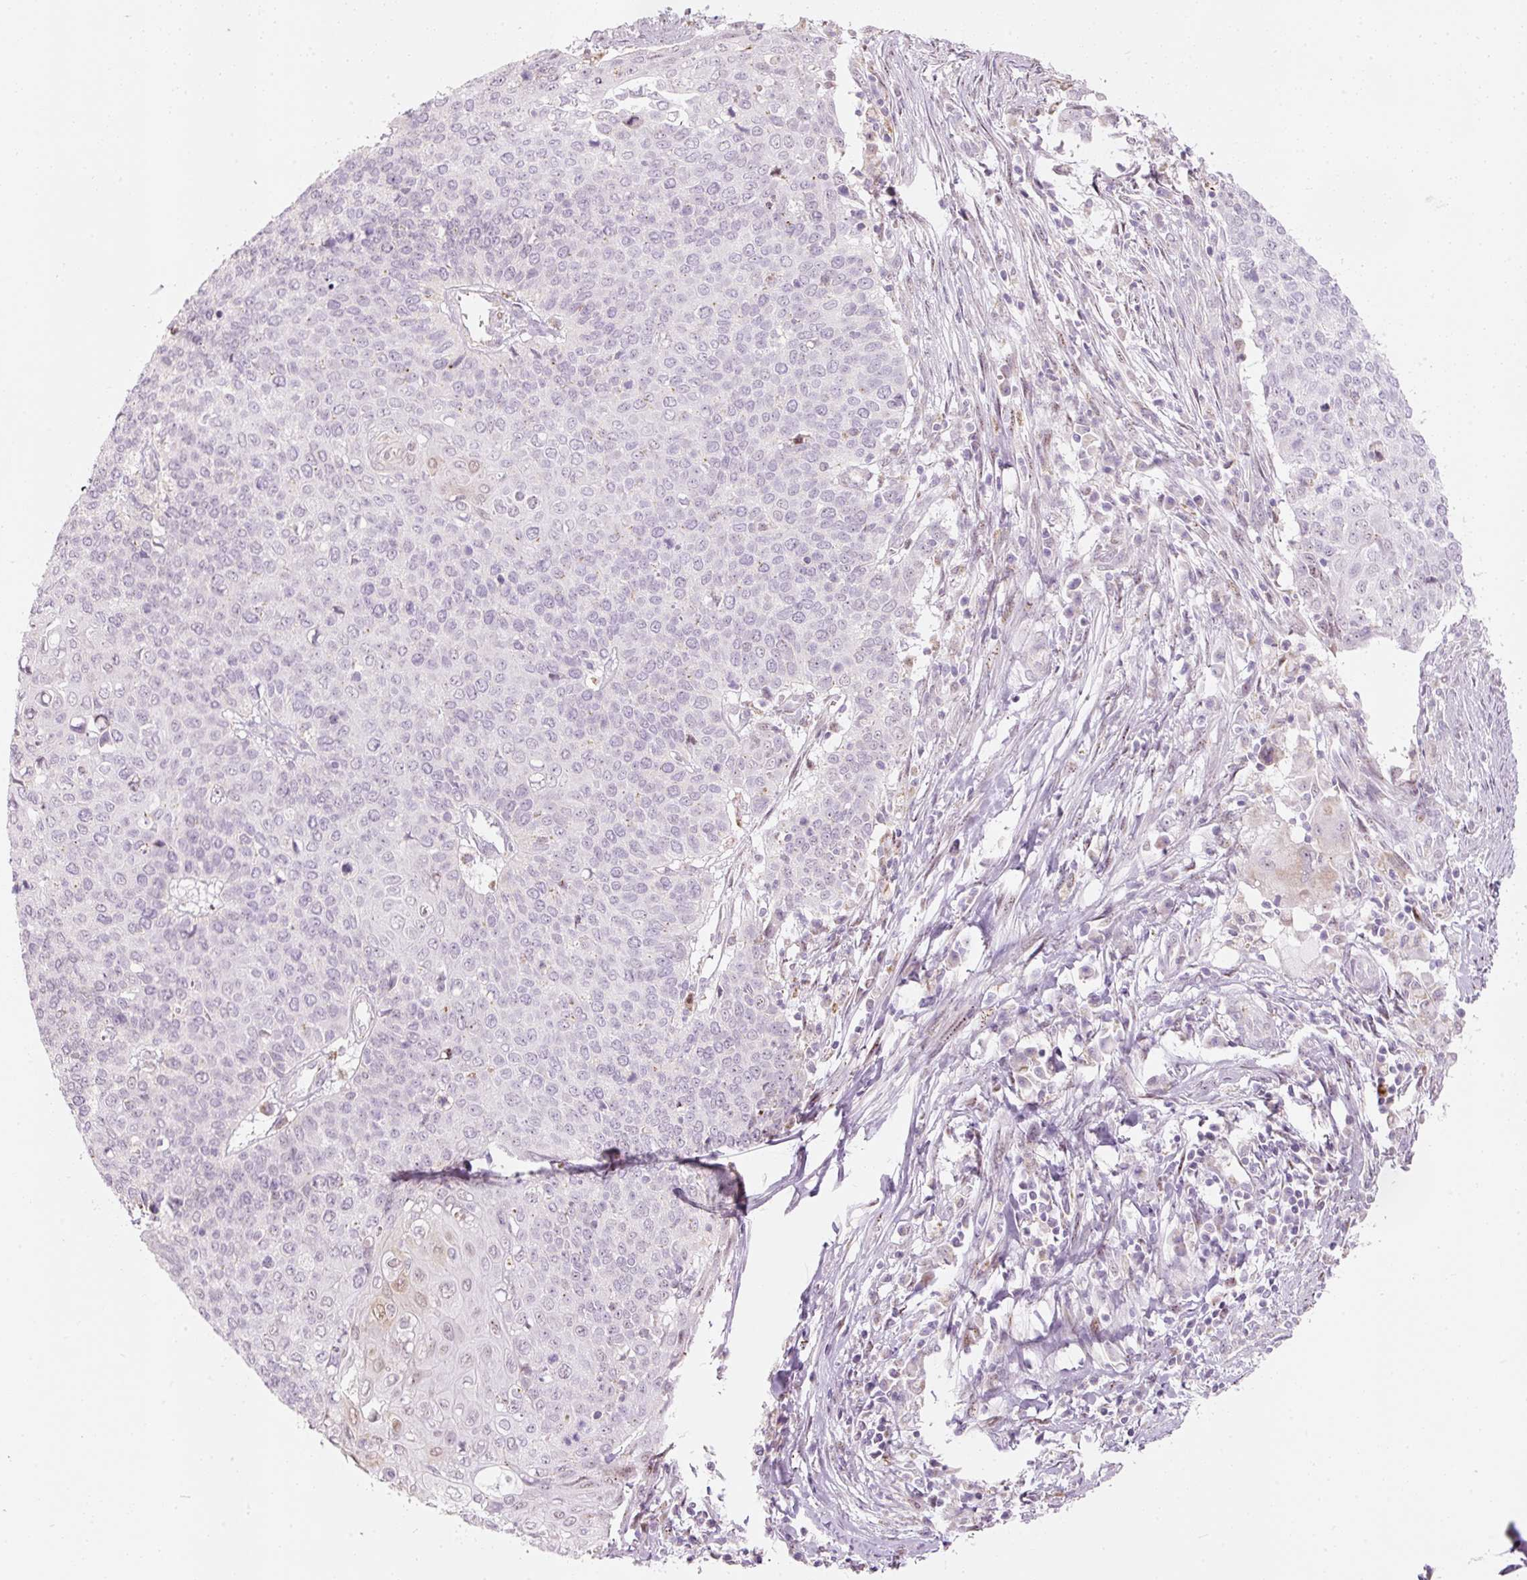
{"staining": {"intensity": "negative", "quantity": "none", "location": "none"}, "tissue": "cervical cancer", "cell_type": "Tumor cells", "image_type": "cancer", "snomed": [{"axis": "morphology", "description": "Squamous cell carcinoma, NOS"}, {"axis": "topography", "description": "Cervix"}], "caption": "This is a histopathology image of immunohistochemistry staining of squamous cell carcinoma (cervical), which shows no positivity in tumor cells.", "gene": "RNF39", "patient": {"sex": "female", "age": 39}}